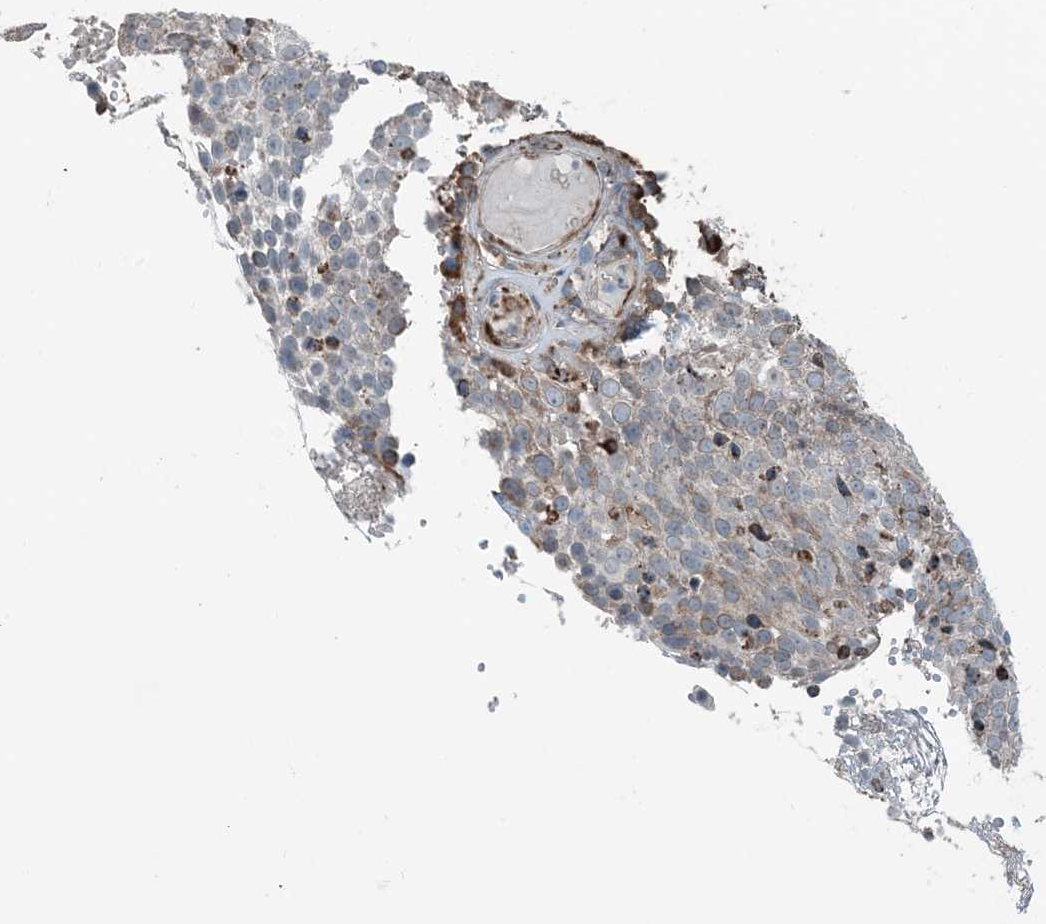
{"staining": {"intensity": "weak", "quantity": "25%-75%", "location": "cytoplasmic/membranous"}, "tissue": "cervical cancer", "cell_type": "Tumor cells", "image_type": "cancer", "snomed": [{"axis": "morphology", "description": "Squamous cell carcinoma, NOS"}, {"axis": "topography", "description": "Cervix"}], "caption": "Immunohistochemical staining of human cervical cancer displays low levels of weak cytoplasmic/membranous protein staining in about 25%-75% of tumor cells. (brown staining indicates protein expression, while blue staining denotes nuclei).", "gene": "CERKL", "patient": {"sex": "female", "age": 74}}